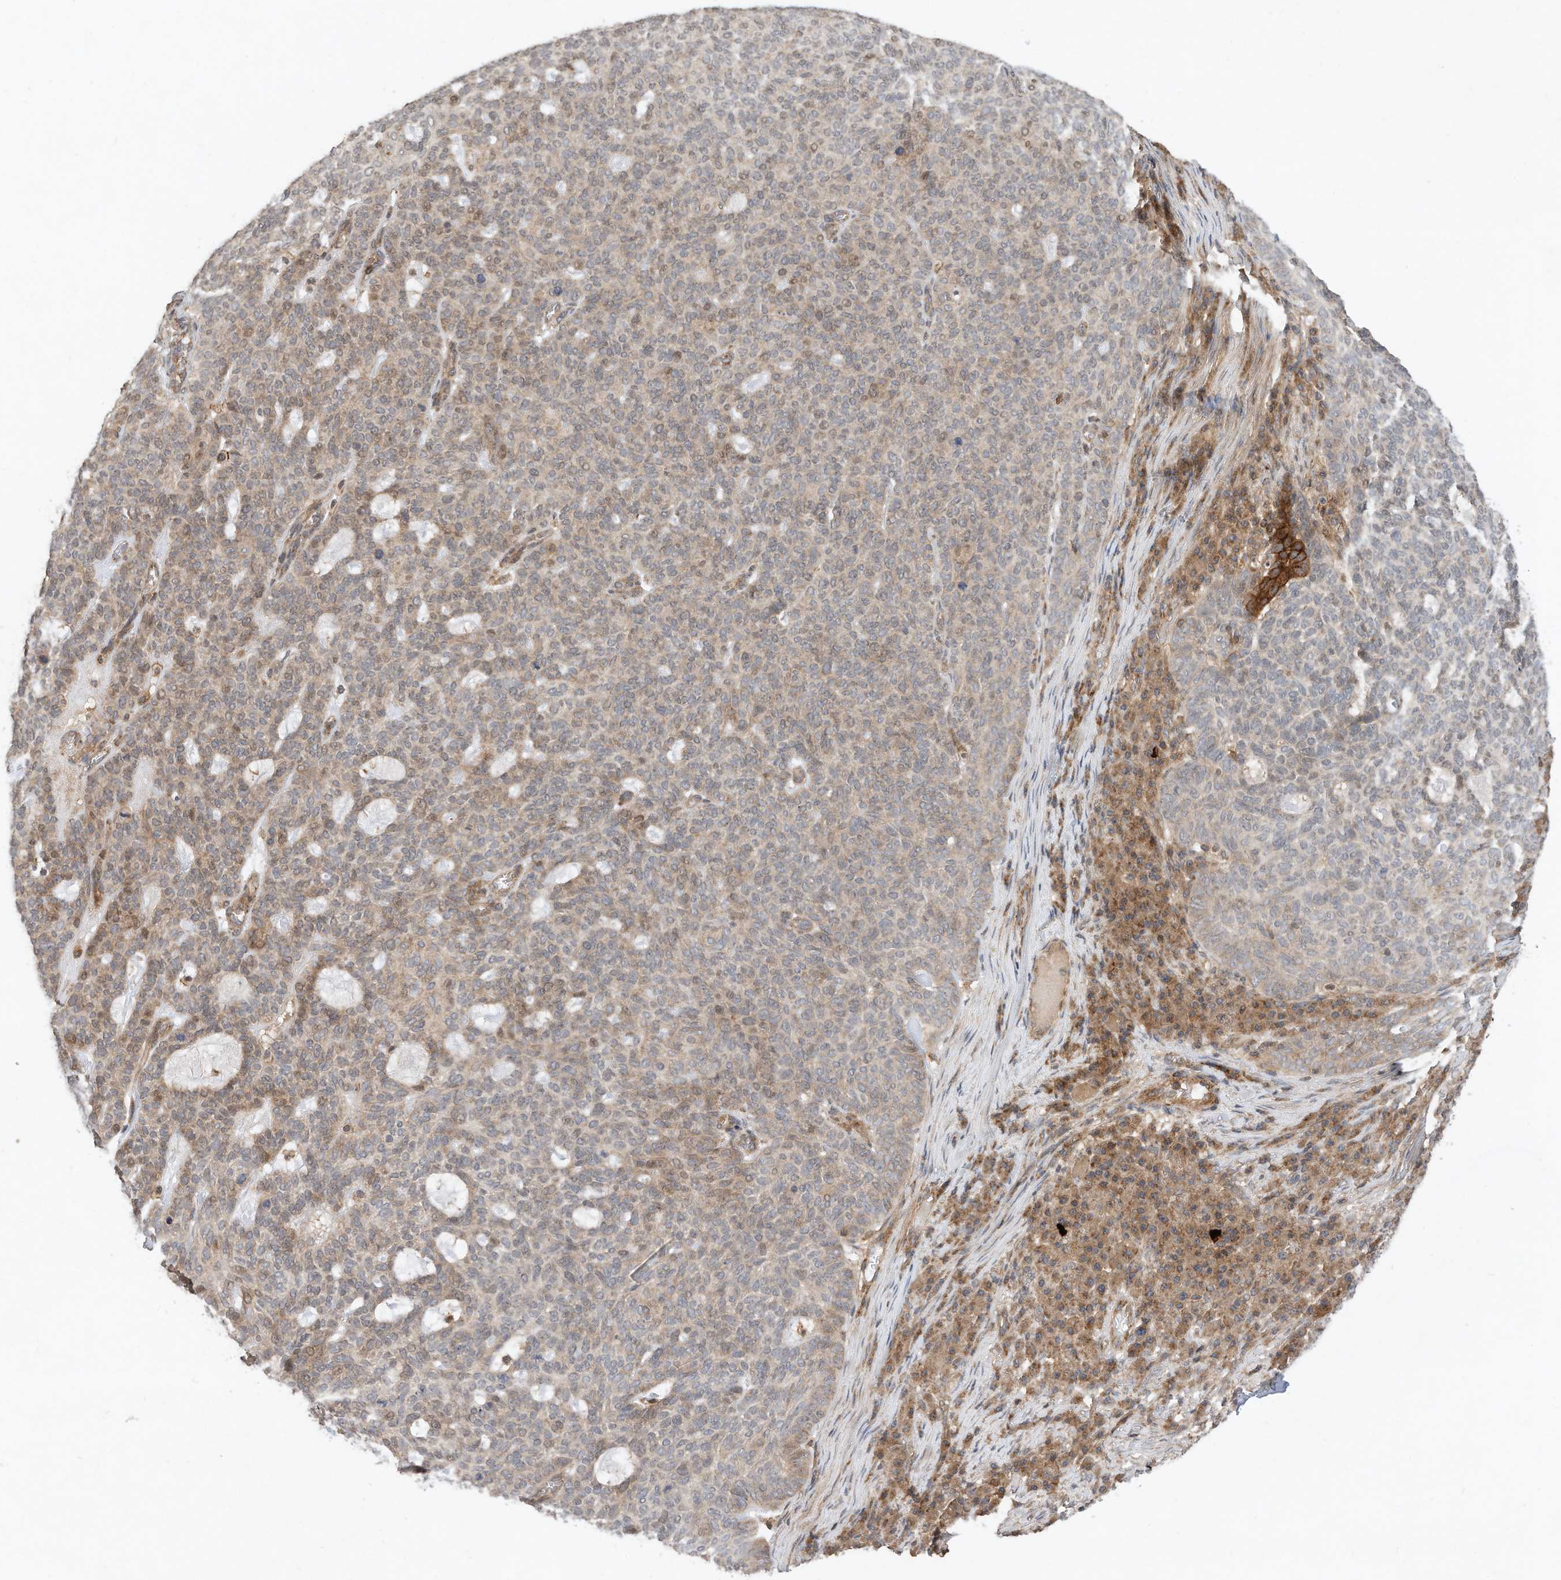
{"staining": {"intensity": "weak", "quantity": ">75%", "location": "cytoplasmic/membranous"}, "tissue": "skin cancer", "cell_type": "Tumor cells", "image_type": "cancer", "snomed": [{"axis": "morphology", "description": "Squamous cell carcinoma, NOS"}, {"axis": "topography", "description": "Skin"}], "caption": "This image demonstrates skin squamous cell carcinoma stained with immunohistochemistry (IHC) to label a protein in brown. The cytoplasmic/membranous of tumor cells show weak positivity for the protein. Nuclei are counter-stained blue.", "gene": "CPAMD8", "patient": {"sex": "female", "age": 90}}